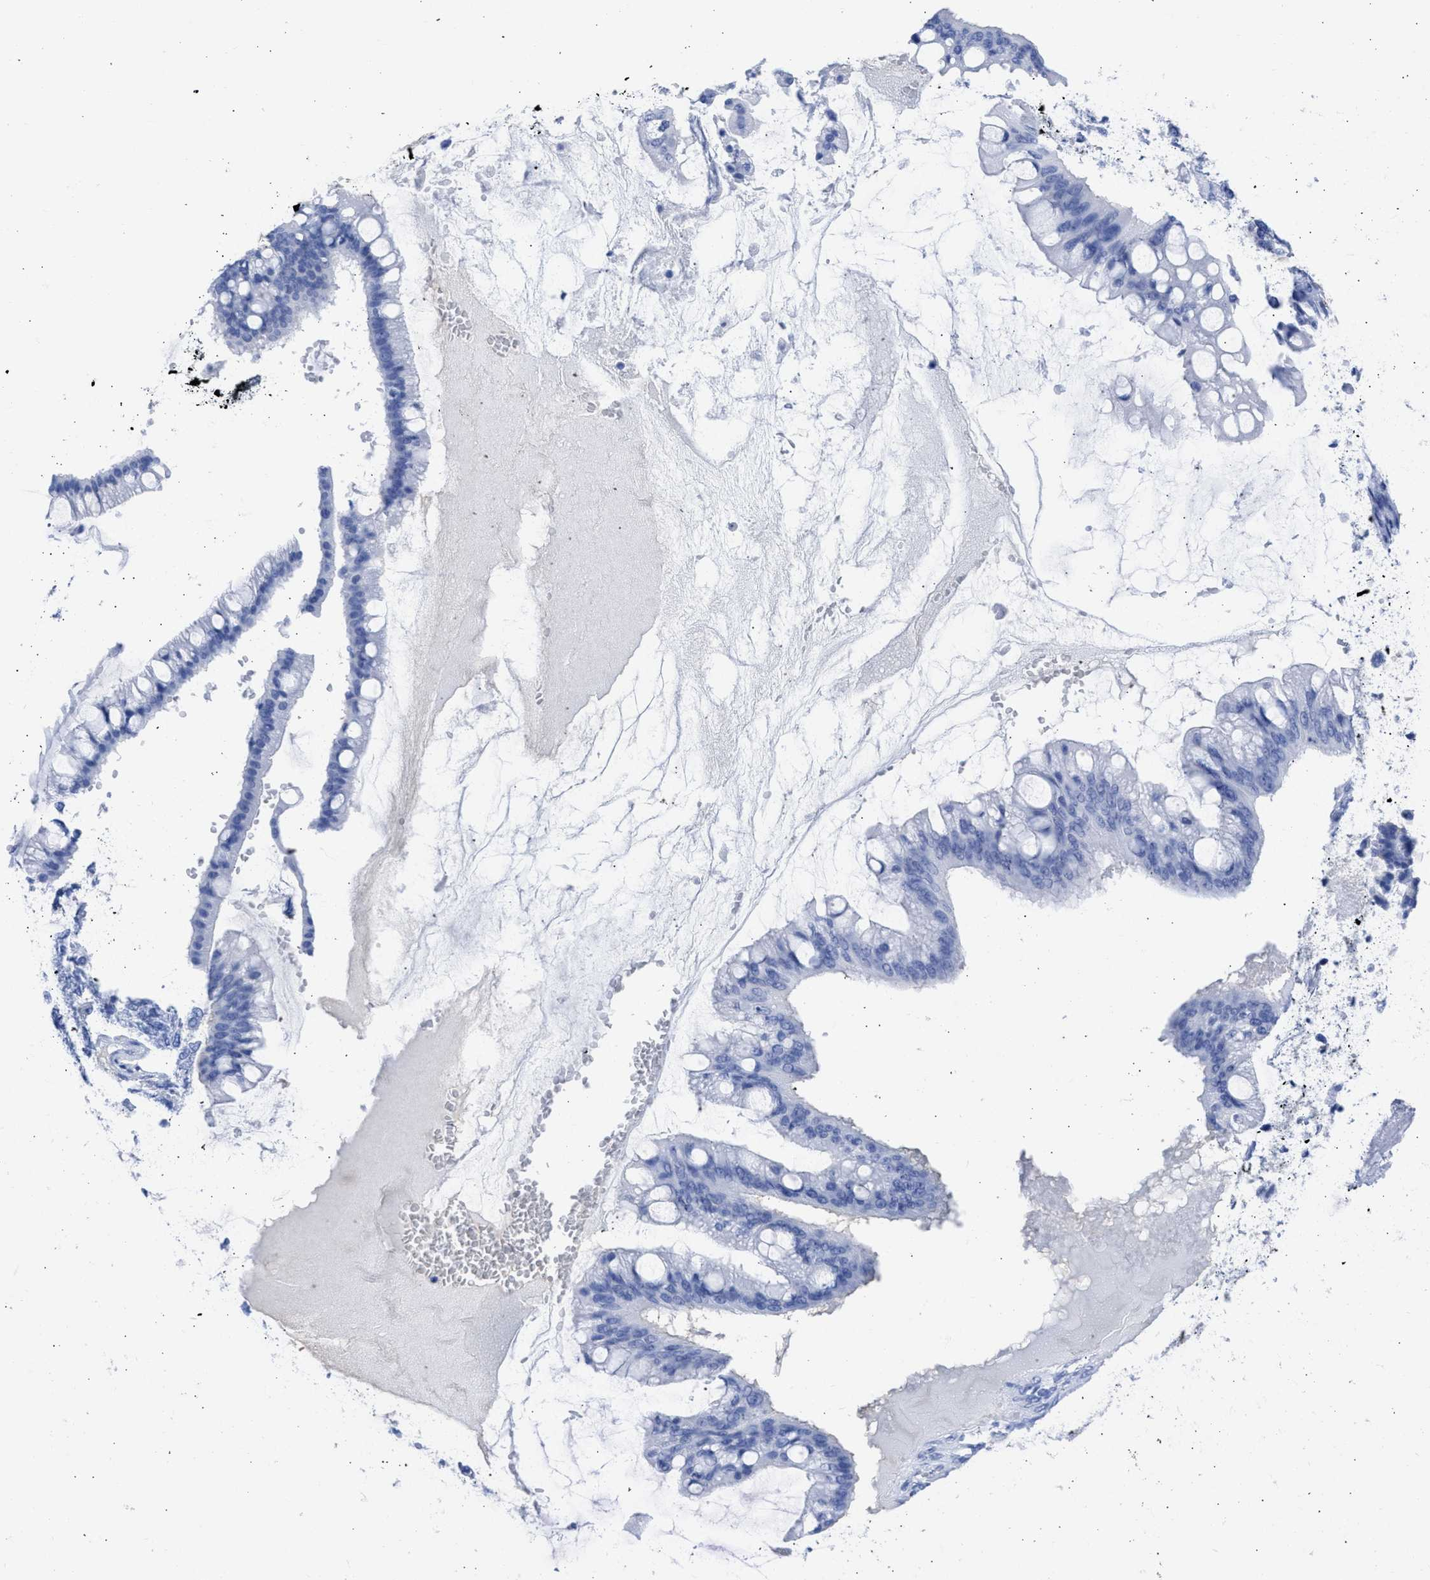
{"staining": {"intensity": "negative", "quantity": "none", "location": "none"}, "tissue": "ovarian cancer", "cell_type": "Tumor cells", "image_type": "cancer", "snomed": [{"axis": "morphology", "description": "Cystadenocarcinoma, mucinous, NOS"}, {"axis": "topography", "description": "Ovary"}], "caption": "Immunohistochemistry of human mucinous cystadenocarcinoma (ovarian) displays no expression in tumor cells.", "gene": "RSPH1", "patient": {"sex": "female", "age": 73}}